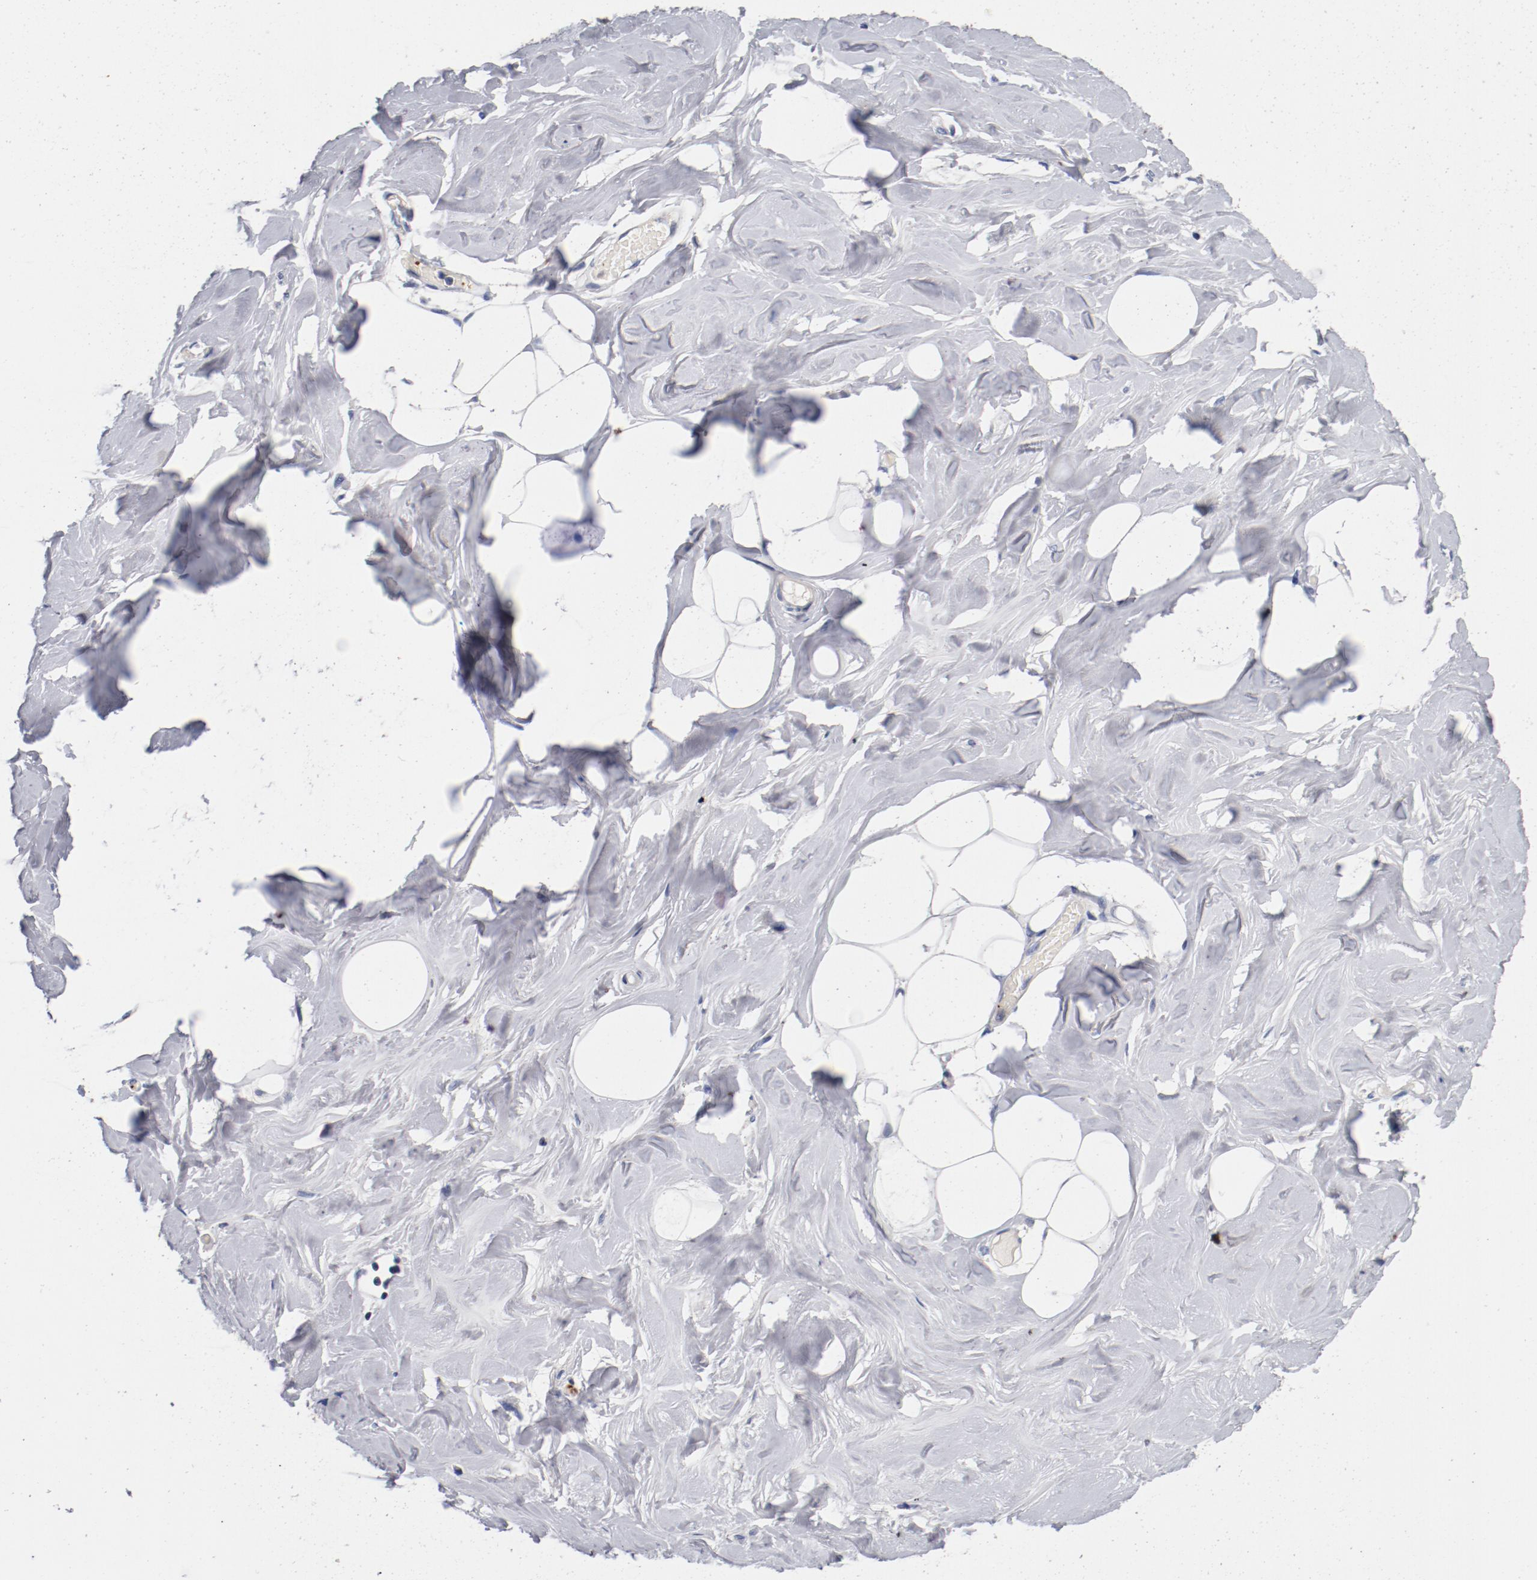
{"staining": {"intensity": "negative", "quantity": "none", "location": "none"}, "tissue": "breast", "cell_type": "Adipocytes", "image_type": "normal", "snomed": [{"axis": "morphology", "description": "Normal tissue, NOS"}, {"axis": "topography", "description": "Breast"}, {"axis": "topography", "description": "Soft tissue"}], "caption": "This is an immunohistochemistry micrograph of unremarkable human breast. There is no staining in adipocytes.", "gene": "PIM1", "patient": {"sex": "female", "age": 25}}